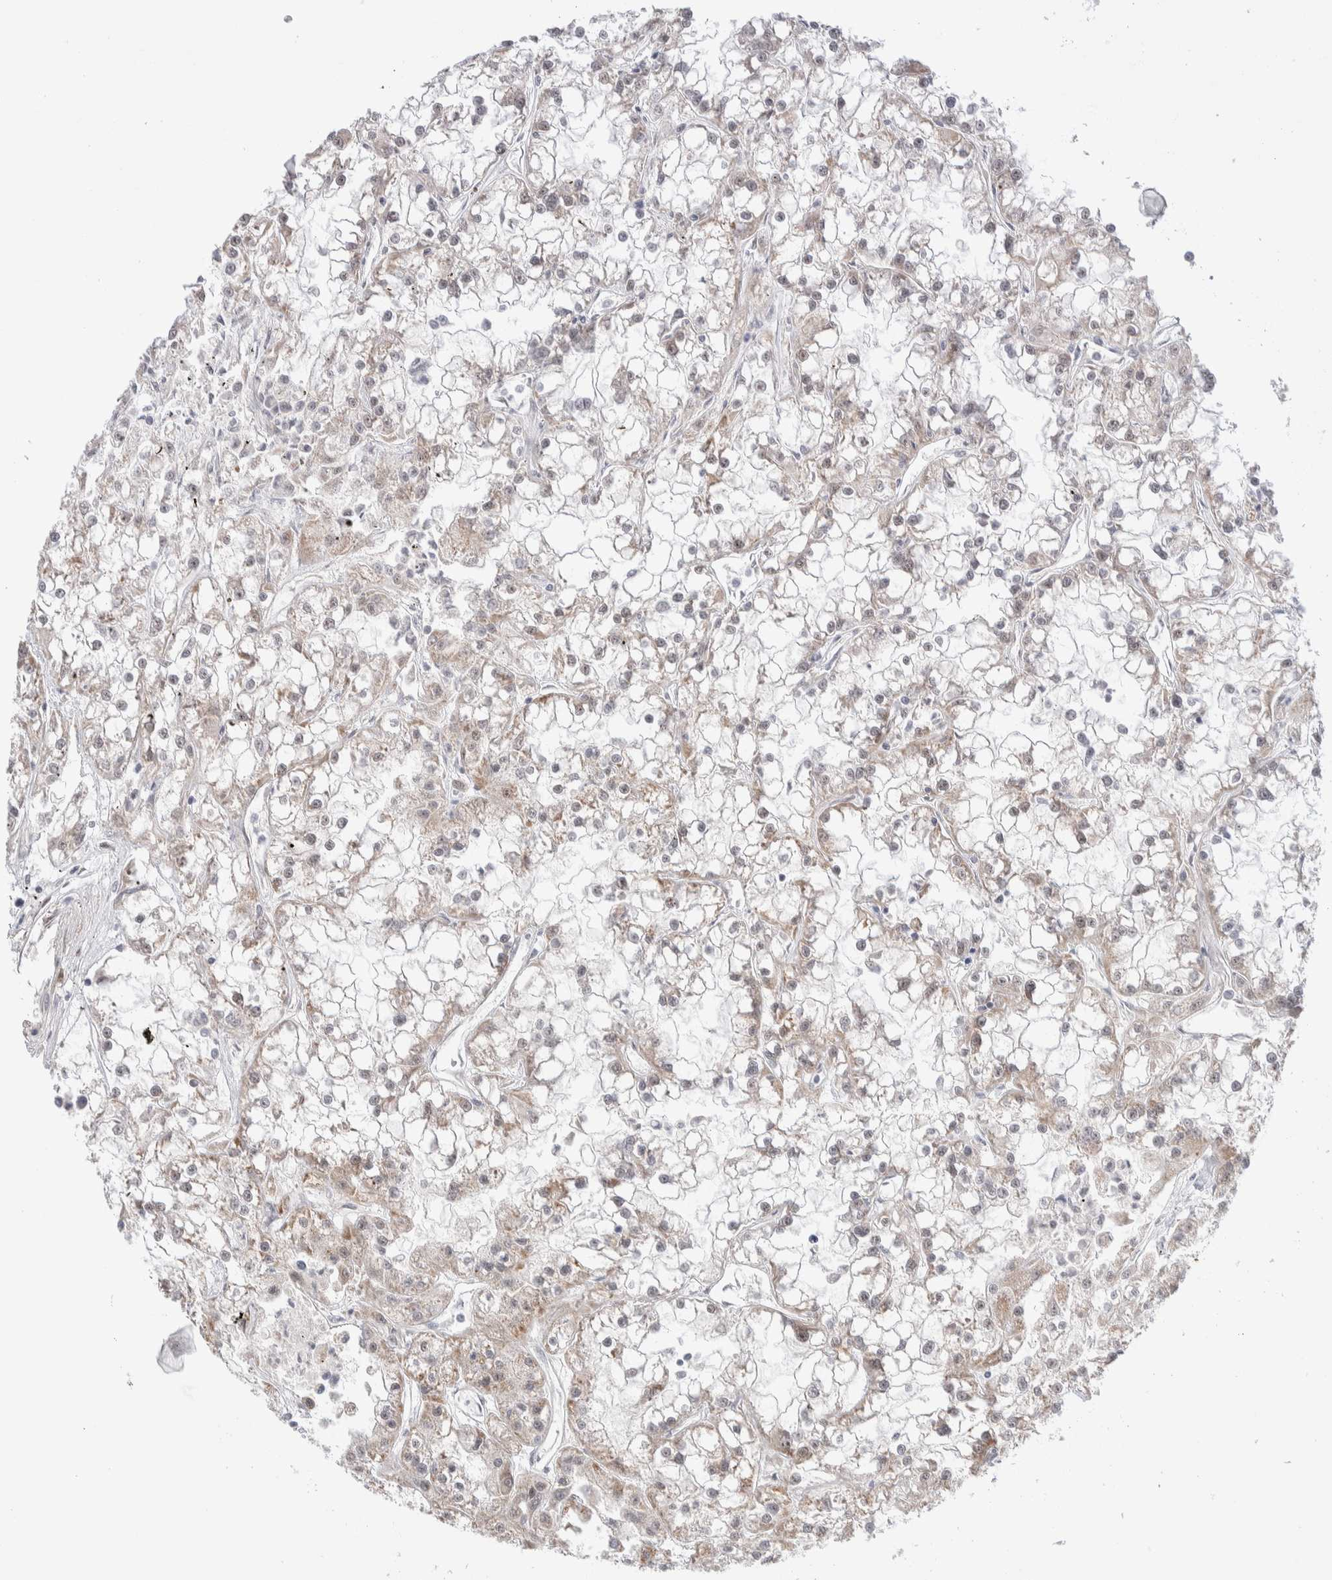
{"staining": {"intensity": "weak", "quantity": ">75%", "location": "cytoplasmic/membranous,nuclear"}, "tissue": "renal cancer", "cell_type": "Tumor cells", "image_type": "cancer", "snomed": [{"axis": "morphology", "description": "Adenocarcinoma, NOS"}, {"axis": "topography", "description": "Kidney"}], "caption": "IHC image of renal cancer (adenocarcinoma) stained for a protein (brown), which reveals low levels of weak cytoplasmic/membranous and nuclear expression in approximately >75% of tumor cells.", "gene": "ZNF695", "patient": {"sex": "female", "age": 52}}